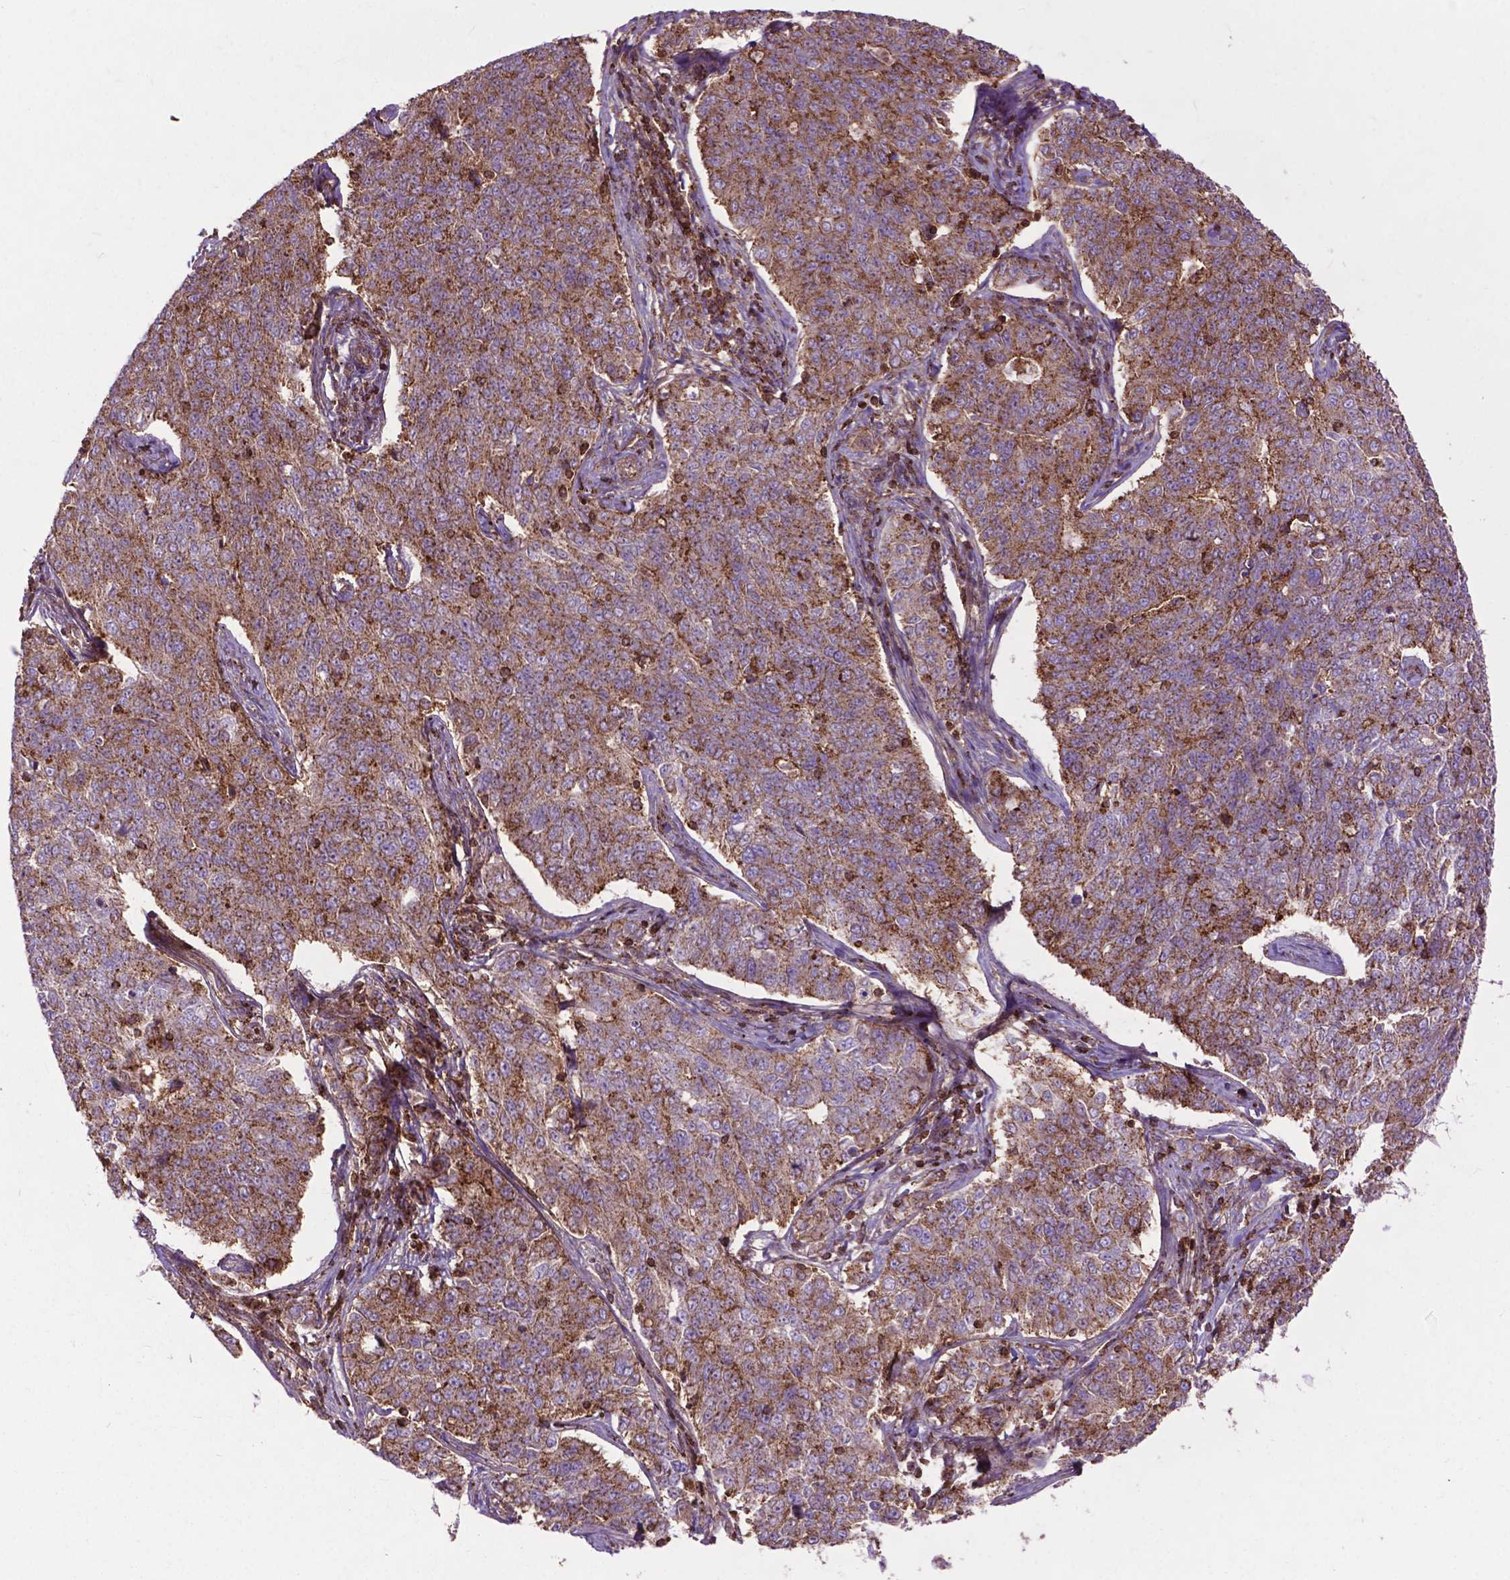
{"staining": {"intensity": "moderate", "quantity": ">75%", "location": "cytoplasmic/membranous"}, "tissue": "endometrial cancer", "cell_type": "Tumor cells", "image_type": "cancer", "snomed": [{"axis": "morphology", "description": "Adenocarcinoma, NOS"}, {"axis": "topography", "description": "Endometrium"}], "caption": "Endometrial adenocarcinoma tissue shows moderate cytoplasmic/membranous staining in approximately >75% of tumor cells, visualized by immunohistochemistry.", "gene": "CHMP4A", "patient": {"sex": "female", "age": 43}}